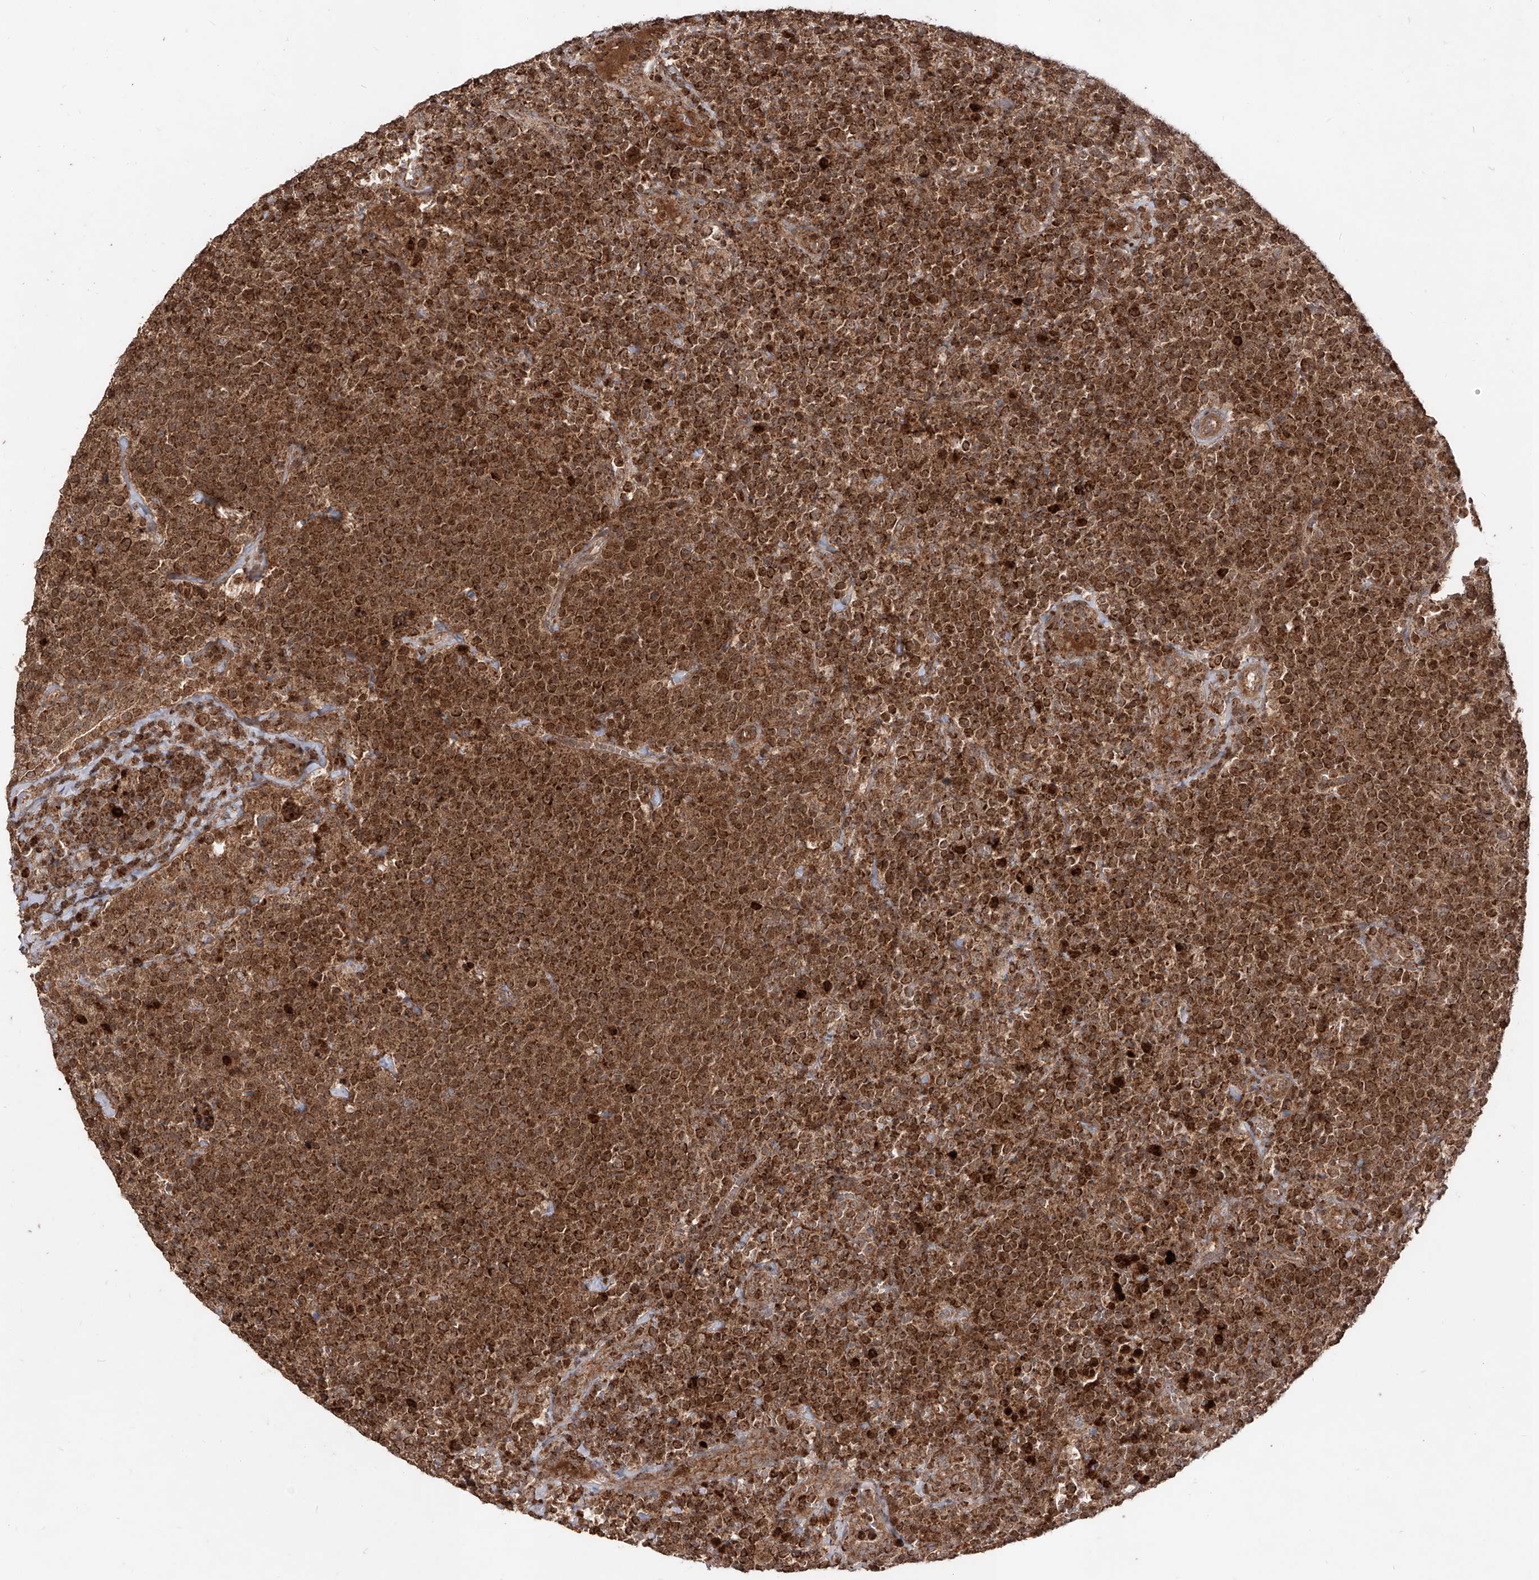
{"staining": {"intensity": "strong", "quantity": ">75%", "location": "cytoplasmic/membranous"}, "tissue": "lymphoma", "cell_type": "Tumor cells", "image_type": "cancer", "snomed": [{"axis": "morphology", "description": "Malignant lymphoma, non-Hodgkin's type, High grade"}, {"axis": "topography", "description": "Lymph node"}], "caption": "Tumor cells reveal high levels of strong cytoplasmic/membranous positivity in approximately >75% of cells in human lymphoma.", "gene": "AIM2", "patient": {"sex": "male", "age": 61}}